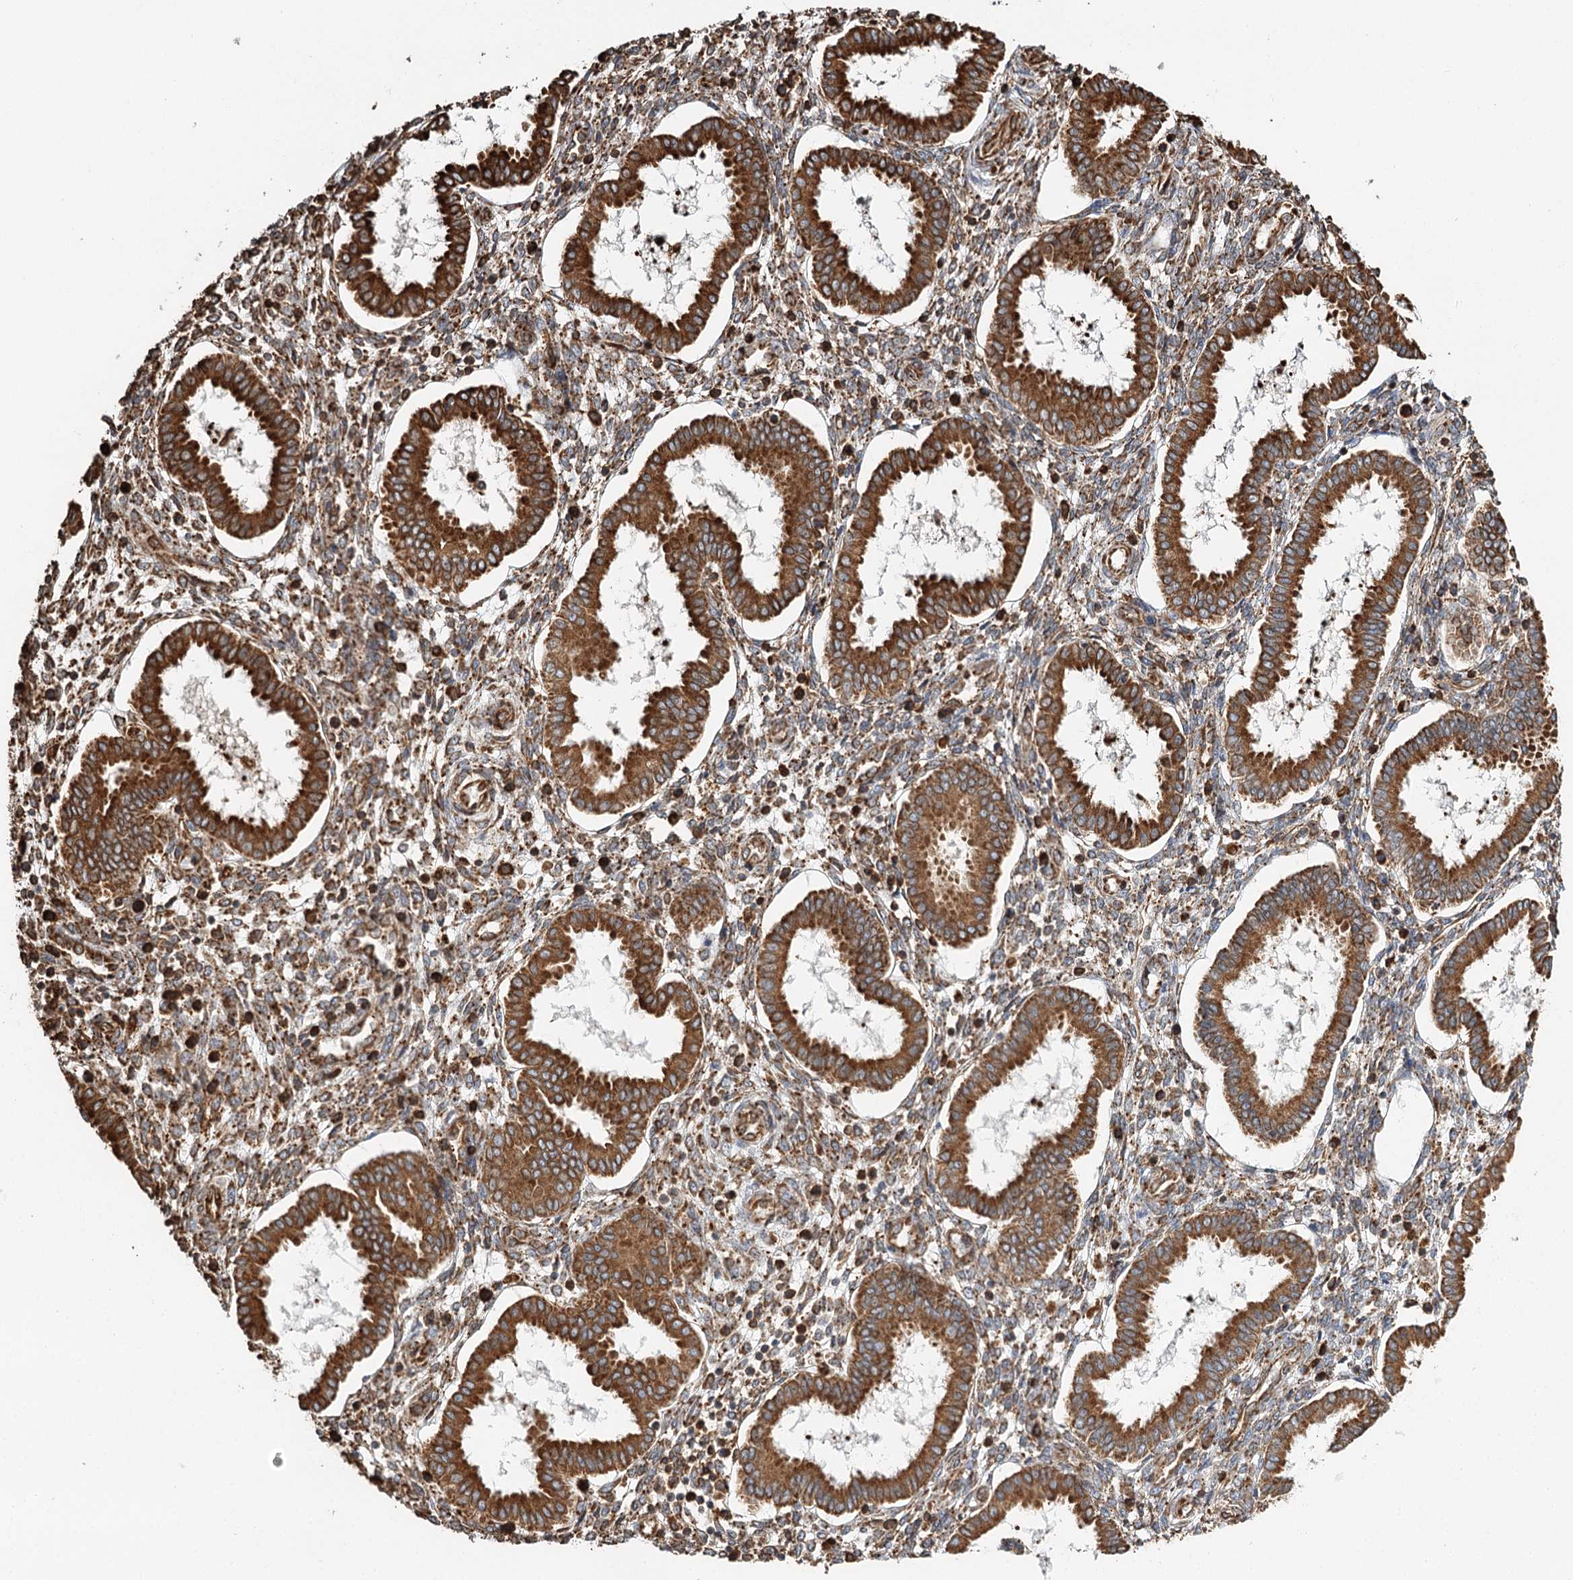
{"staining": {"intensity": "moderate", "quantity": "25%-75%", "location": "cytoplasmic/membranous"}, "tissue": "endometrium", "cell_type": "Cells in endometrial stroma", "image_type": "normal", "snomed": [{"axis": "morphology", "description": "Normal tissue, NOS"}, {"axis": "topography", "description": "Endometrium"}], "caption": "Protein expression analysis of normal endometrium reveals moderate cytoplasmic/membranous staining in about 25%-75% of cells in endometrial stroma.", "gene": "TAS1R1", "patient": {"sex": "female", "age": 24}}